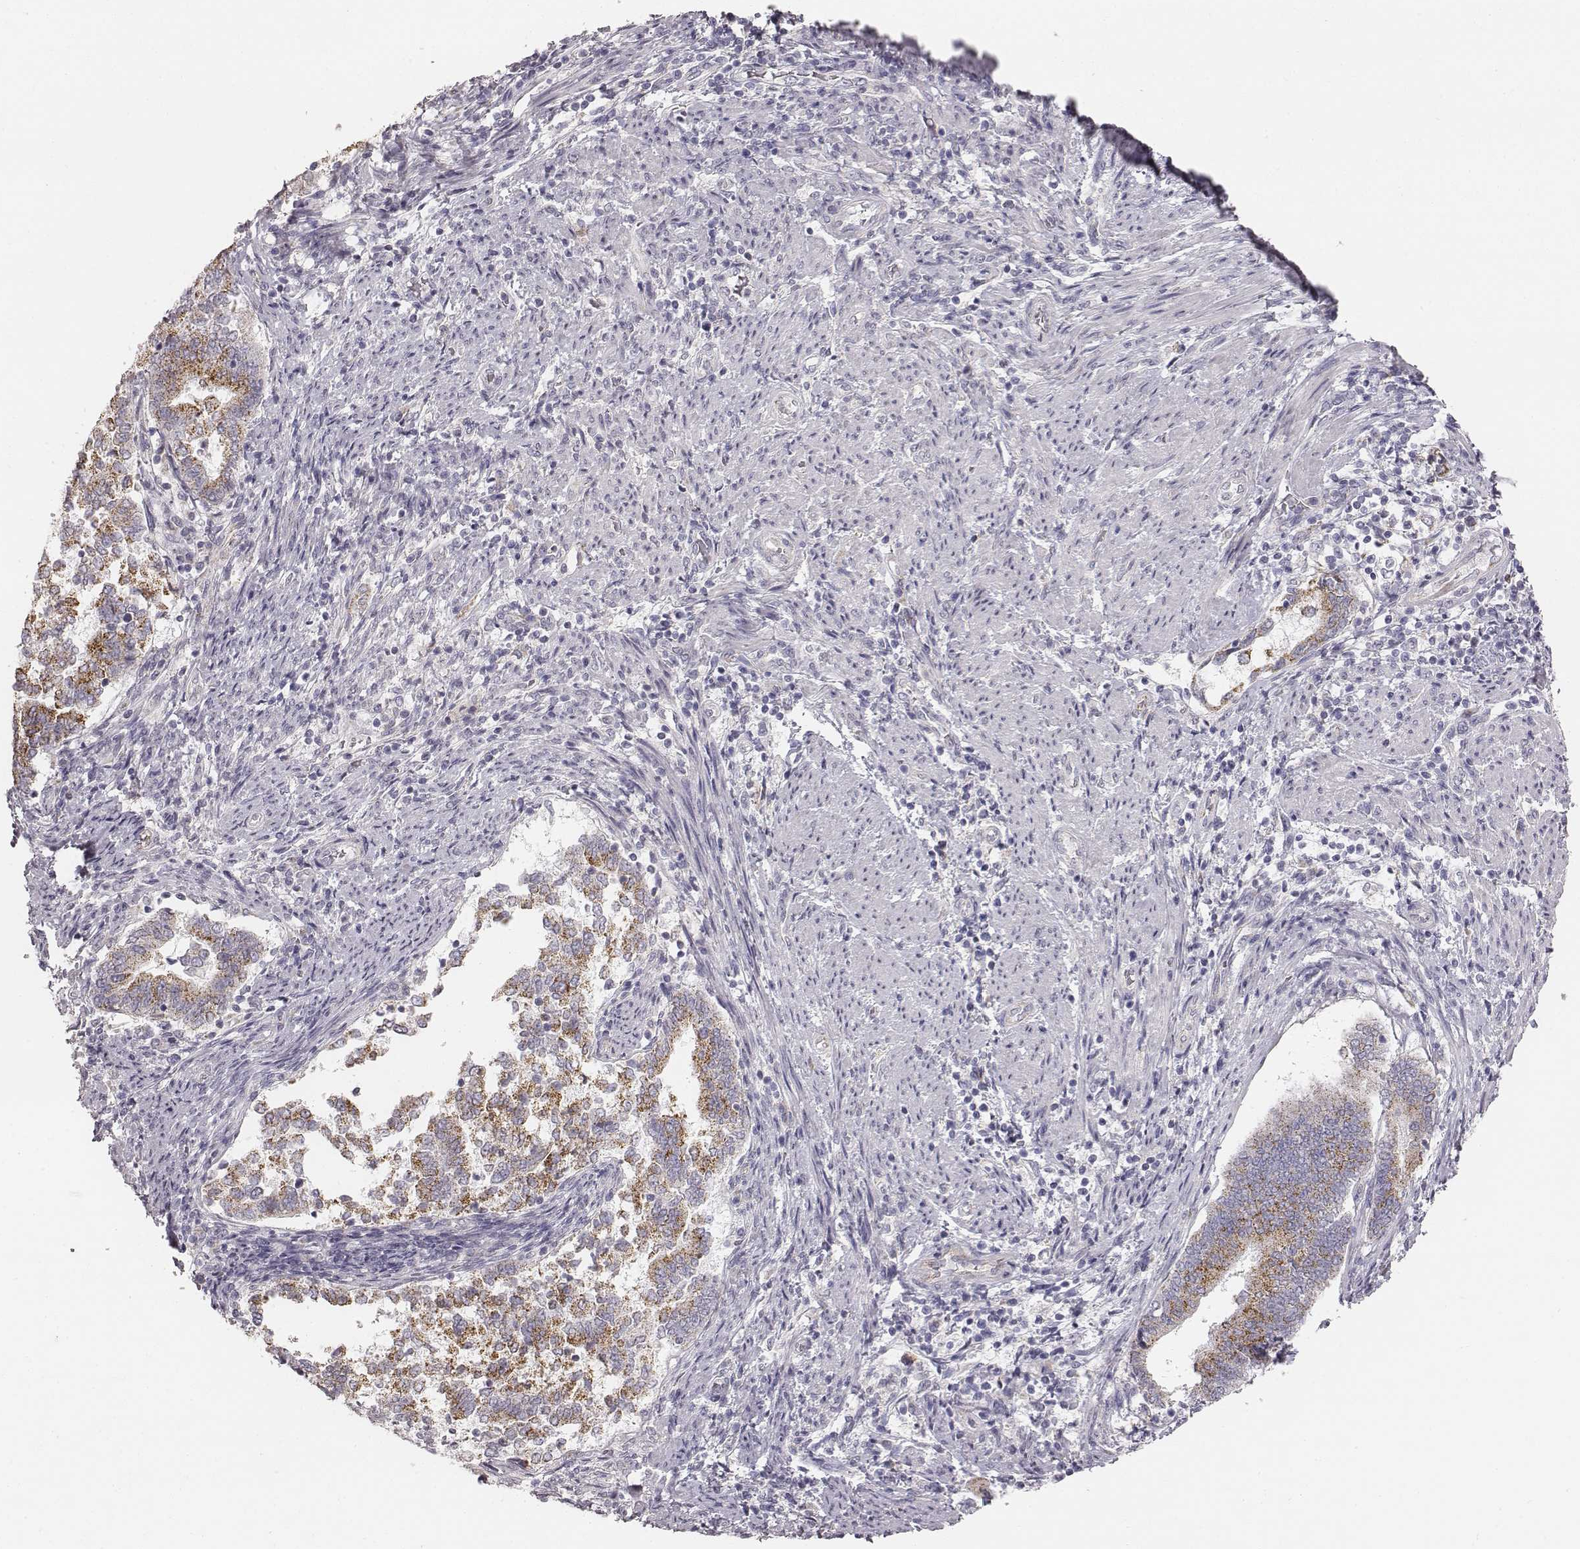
{"staining": {"intensity": "moderate", "quantity": ">75%", "location": "cytoplasmic/membranous"}, "tissue": "endometrial cancer", "cell_type": "Tumor cells", "image_type": "cancer", "snomed": [{"axis": "morphology", "description": "Adenocarcinoma, NOS"}, {"axis": "topography", "description": "Endometrium"}], "caption": "This is a photomicrograph of immunohistochemistry (IHC) staining of endometrial cancer, which shows moderate positivity in the cytoplasmic/membranous of tumor cells.", "gene": "ABCD3", "patient": {"sex": "female", "age": 65}}